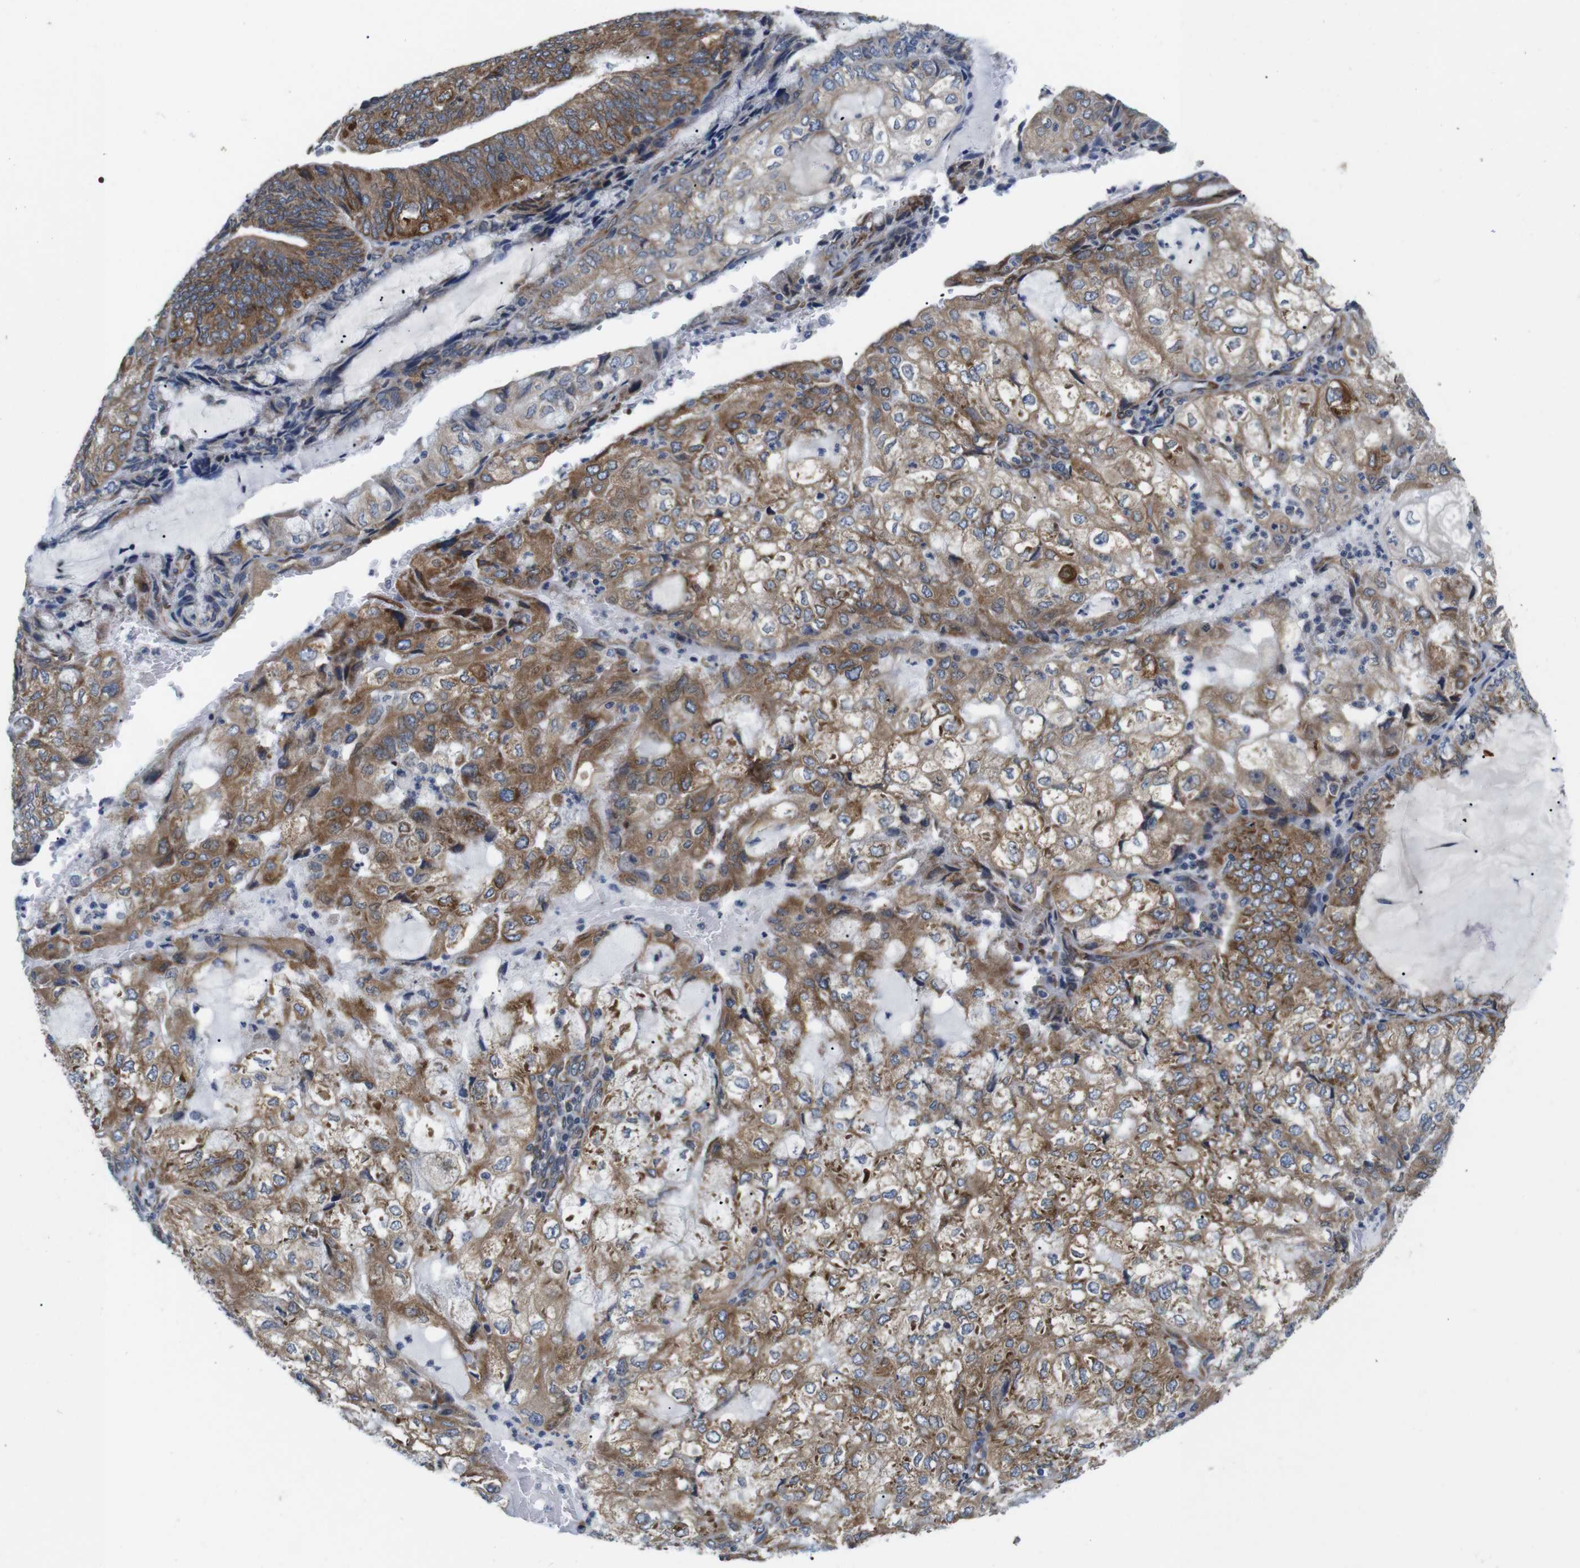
{"staining": {"intensity": "moderate", "quantity": ">75%", "location": "cytoplasmic/membranous"}, "tissue": "endometrial cancer", "cell_type": "Tumor cells", "image_type": "cancer", "snomed": [{"axis": "morphology", "description": "Adenocarcinoma, NOS"}, {"axis": "topography", "description": "Endometrium"}], "caption": "Immunohistochemical staining of human endometrial cancer exhibits medium levels of moderate cytoplasmic/membranous expression in about >75% of tumor cells.", "gene": "HACD3", "patient": {"sex": "female", "age": 81}}